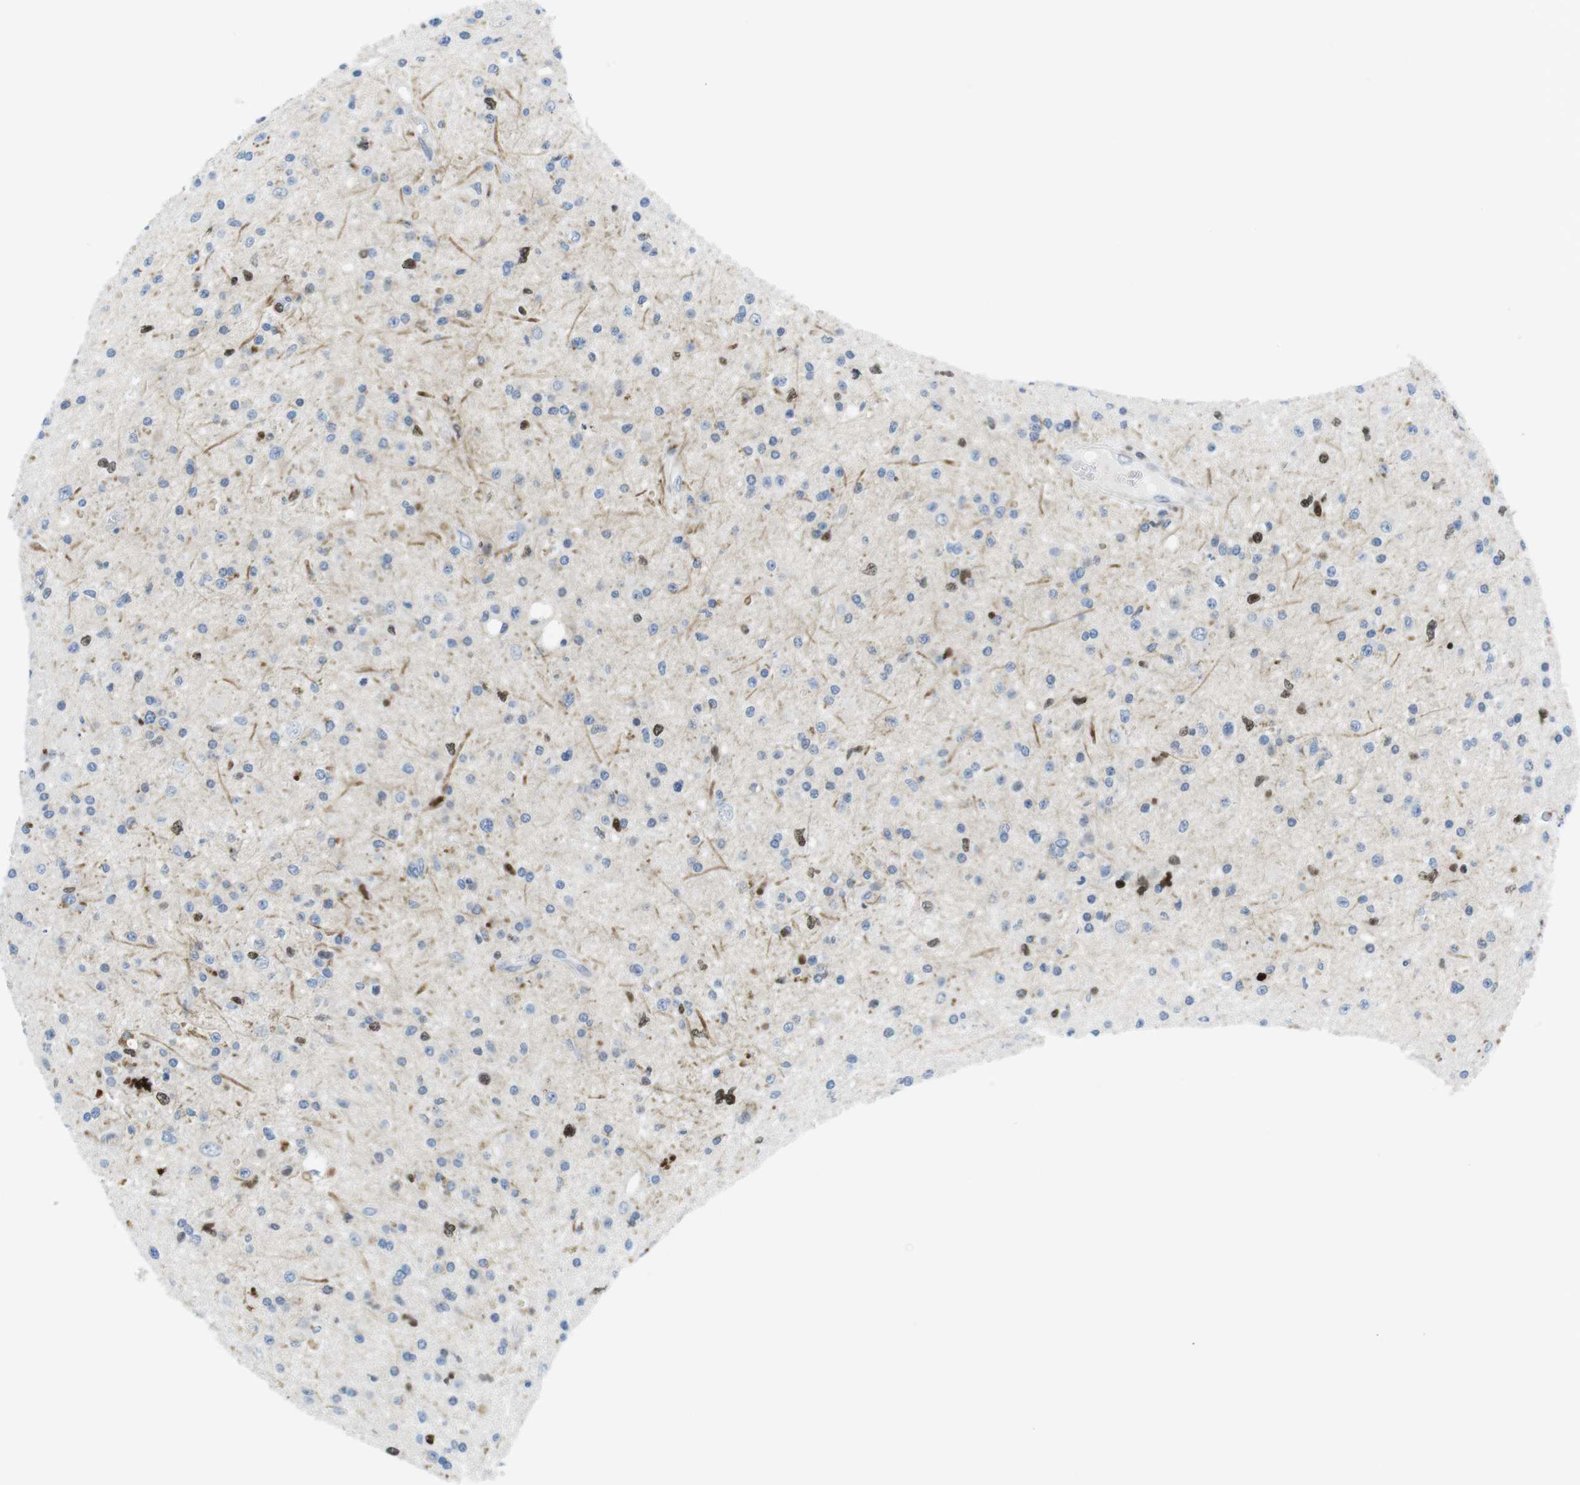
{"staining": {"intensity": "strong", "quantity": "<25%", "location": "nuclear"}, "tissue": "glioma", "cell_type": "Tumor cells", "image_type": "cancer", "snomed": [{"axis": "morphology", "description": "Glioma, malignant, High grade"}, {"axis": "topography", "description": "Brain"}], "caption": "Immunohistochemical staining of human malignant high-grade glioma displays medium levels of strong nuclear protein expression in about <25% of tumor cells.", "gene": "CHAF1A", "patient": {"sex": "male", "age": 33}}